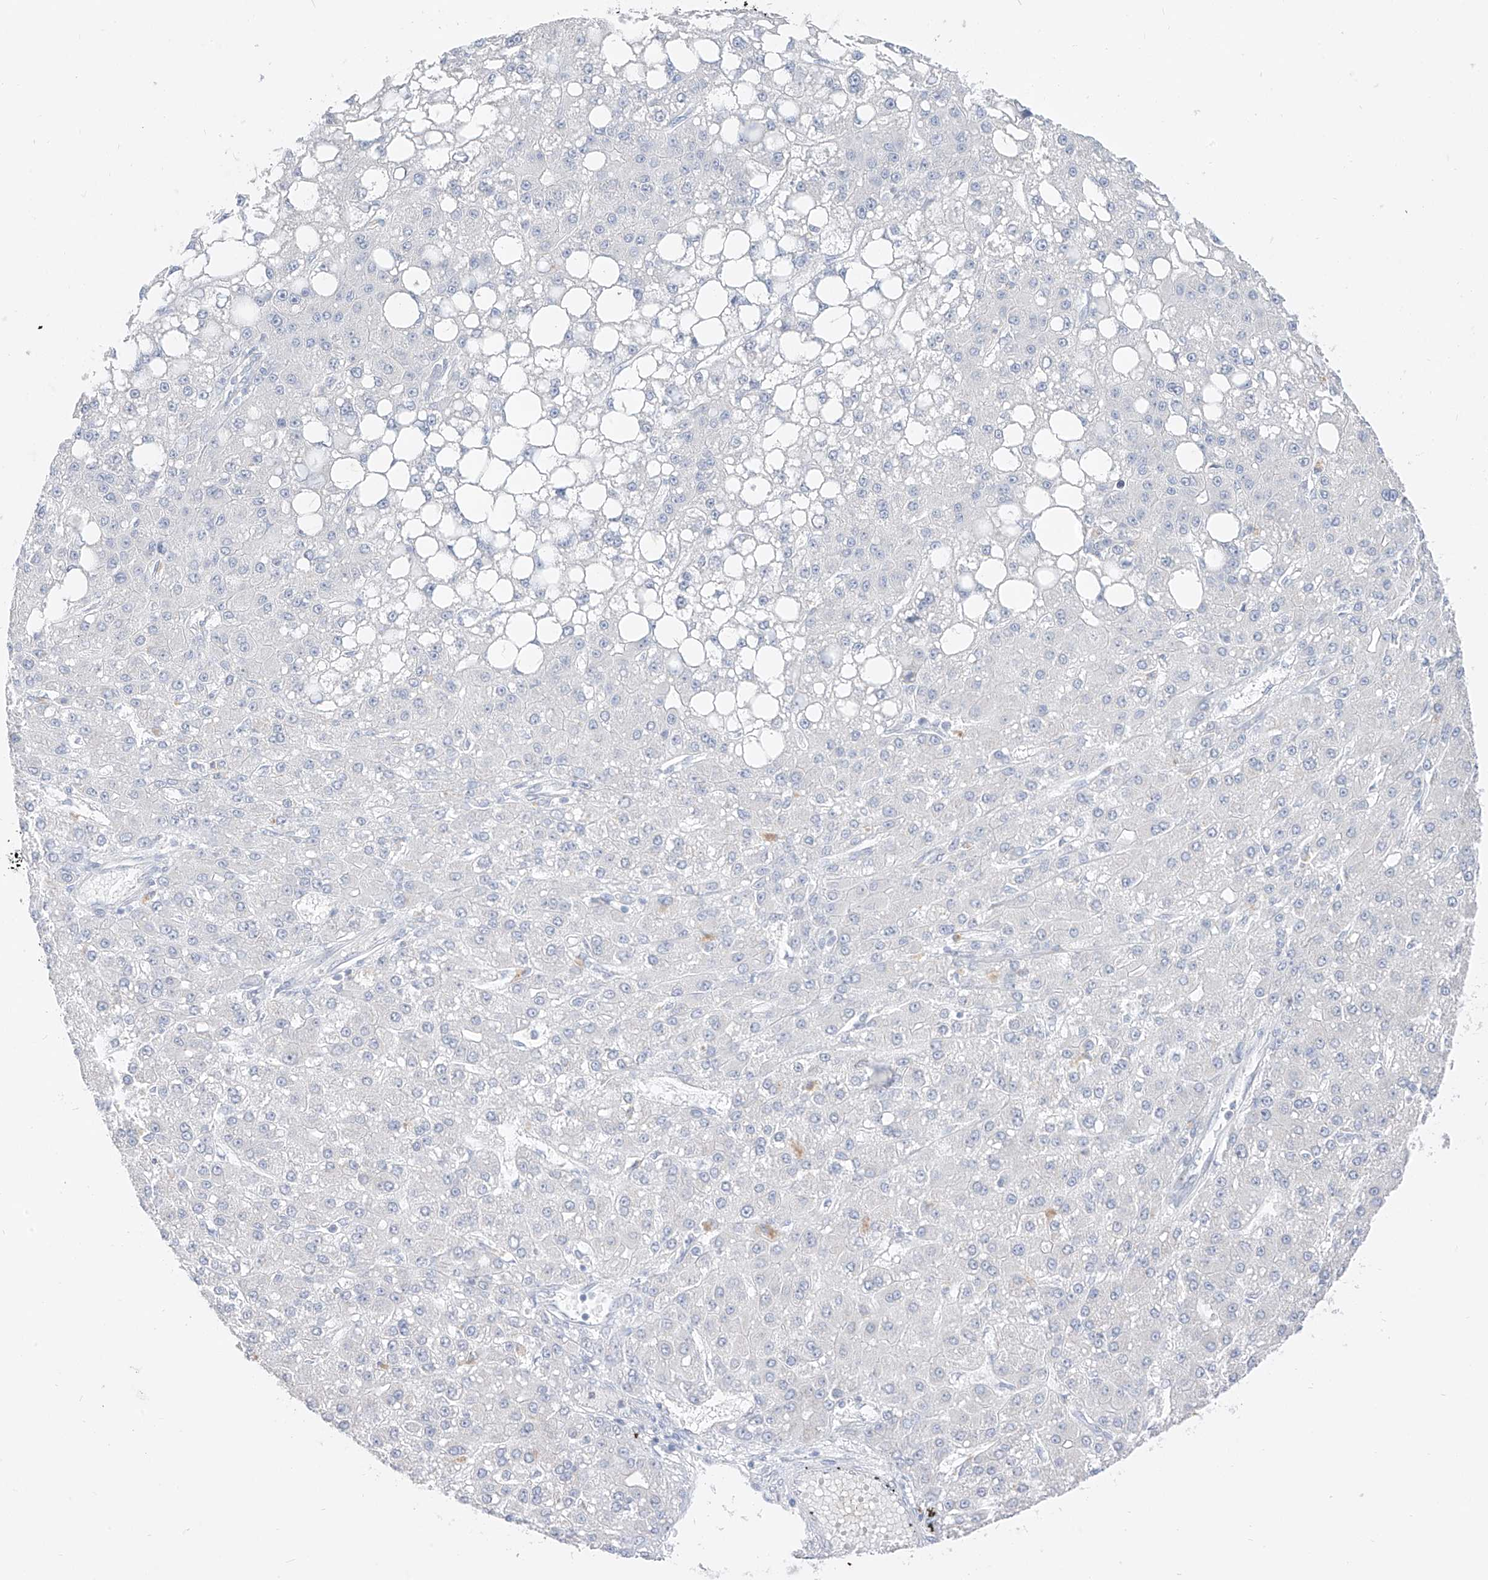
{"staining": {"intensity": "negative", "quantity": "none", "location": "none"}, "tissue": "liver cancer", "cell_type": "Tumor cells", "image_type": "cancer", "snomed": [{"axis": "morphology", "description": "Carcinoma, Hepatocellular, NOS"}, {"axis": "topography", "description": "Liver"}], "caption": "DAB (3,3'-diaminobenzidine) immunohistochemical staining of liver cancer (hepatocellular carcinoma) displays no significant staining in tumor cells.", "gene": "BARX2", "patient": {"sex": "male", "age": 67}}